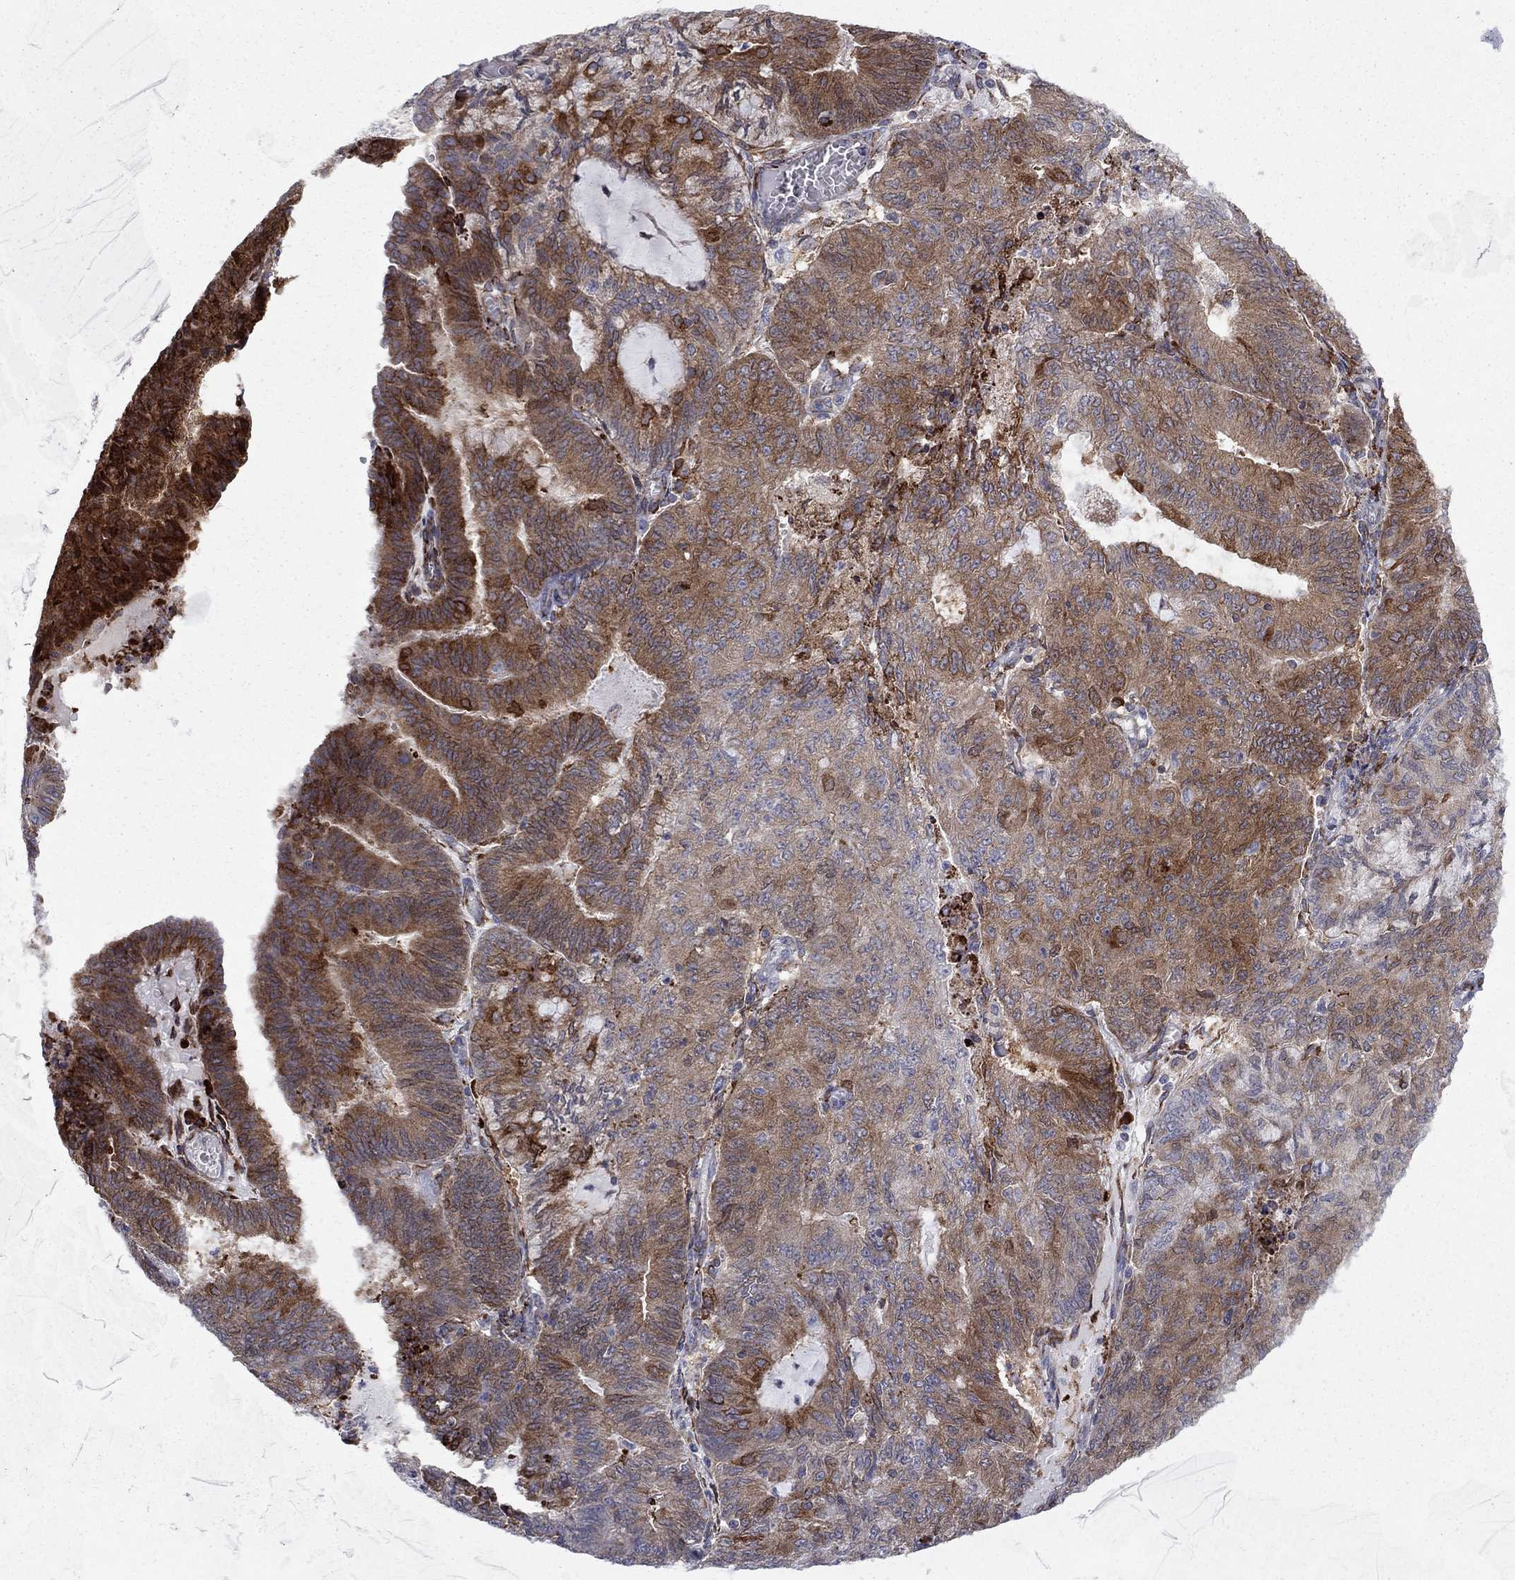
{"staining": {"intensity": "strong", "quantity": "<25%", "location": "cytoplasmic/membranous"}, "tissue": "endometrial cancer", "cell_type": "Tumor cells", "image_type": "cancer", "snomed": [{"axis": "morphology", "description": "Adenocarcinoma, NOS"}, {"axis": "topography", "description": "Endometrium"}], "caption": "Tumor cells exhibit medium levels of strong cytoplasmic/membranous staining in about <25% of cells in human endometrial adenocarcinoma.", "gene": "CAB39L", "patient": {"sex": "female", "age": 82}}